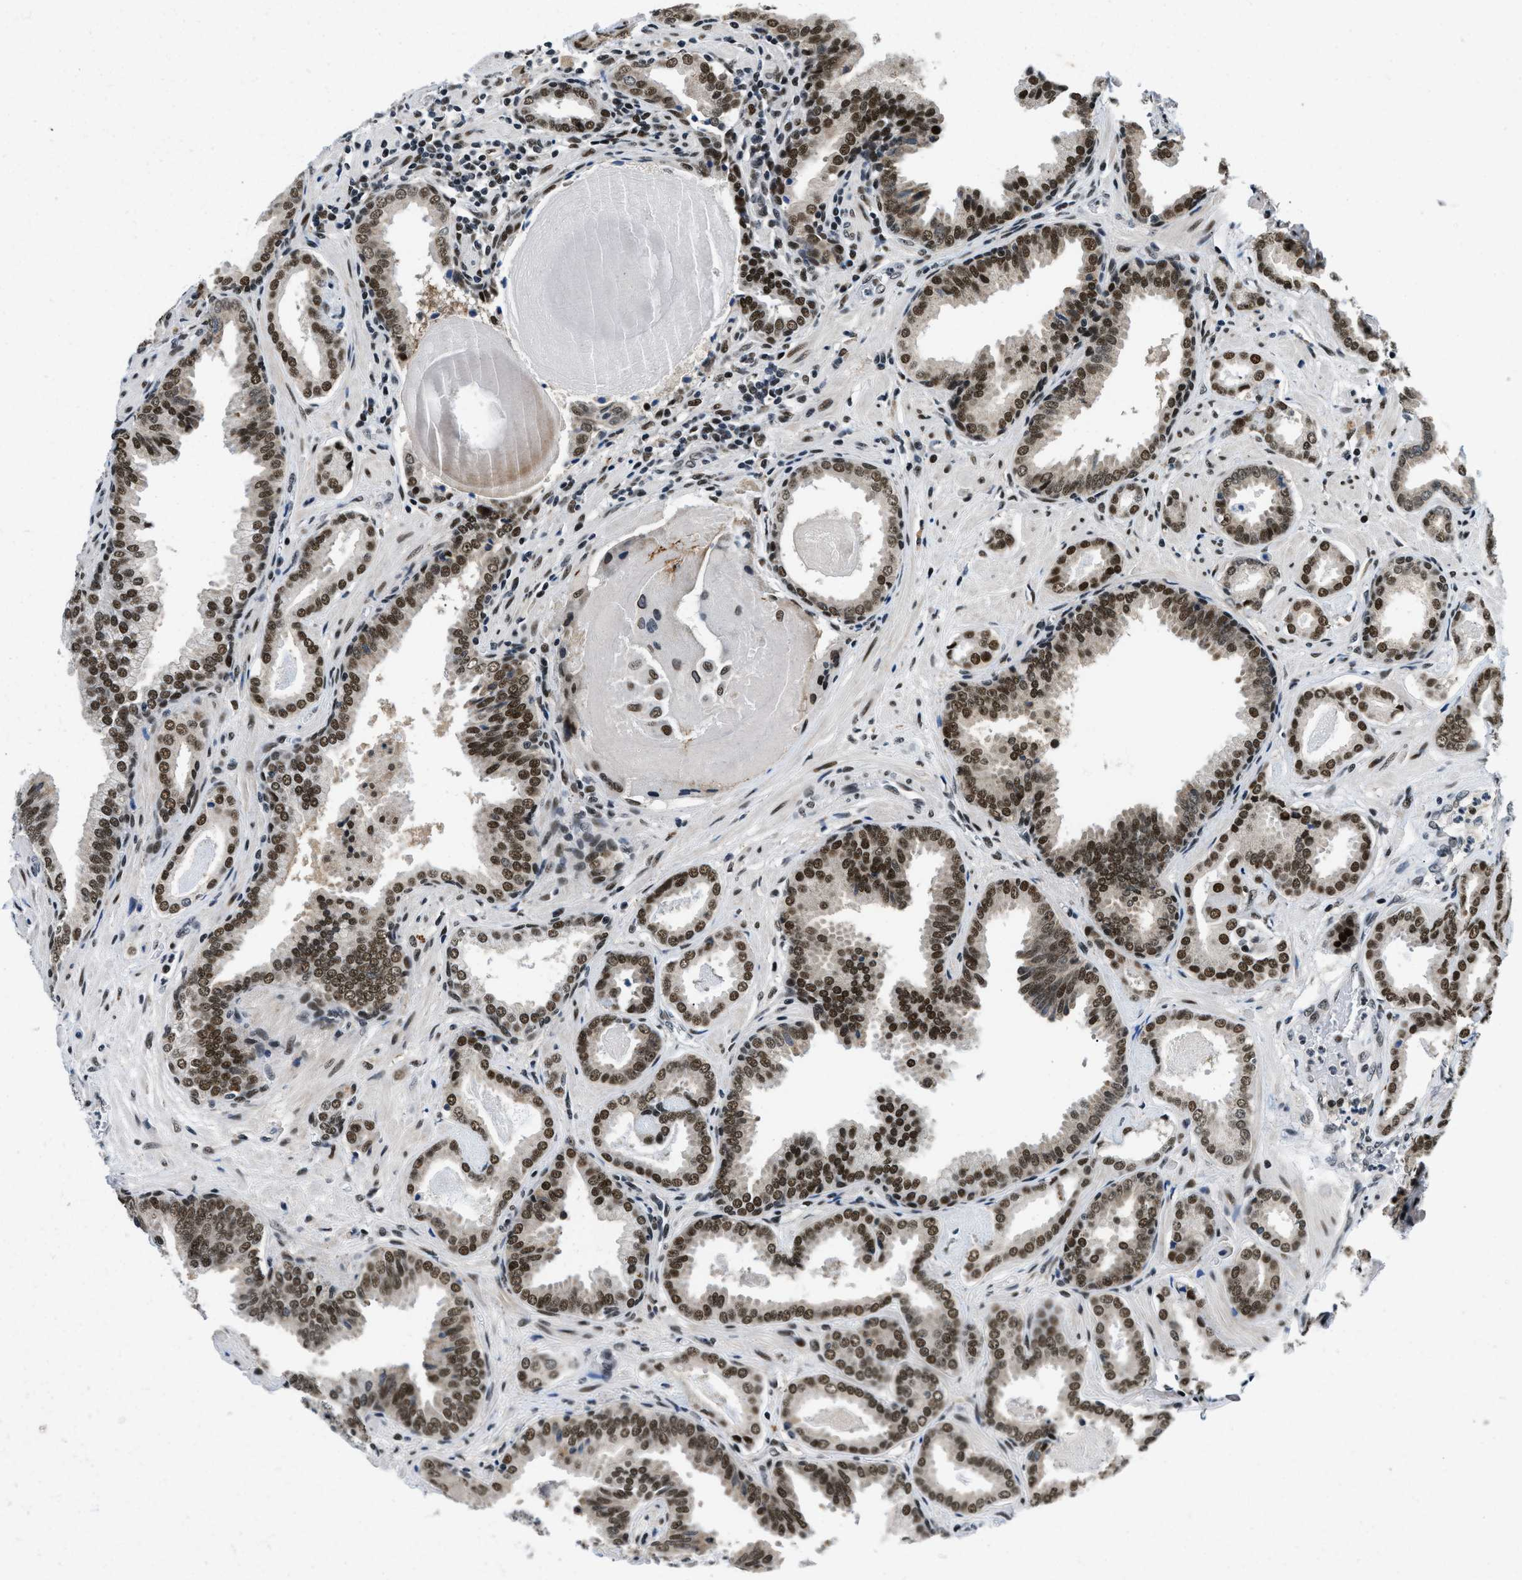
{"staining": {"intensity": "strong", "quantity": ">75%", "location": "nuclear"}, "tissue": "prostate cancer", "cell_type": "Tumor cells", "image_type": "cancer", "snomed": [{"axis": "morphology", "description": "Adenocarcinoma, Low grade"}, {"axis": "topography", "description": "Prostate"}], "caption": "This image demonstrates IHC staining of human adenocarcinoma (low-grade) (prostate), with high strong nuclear expression in about >75% of tumor cells.", "gene": "KDM3B", "patient": {"sex": "male", "age": 53}}